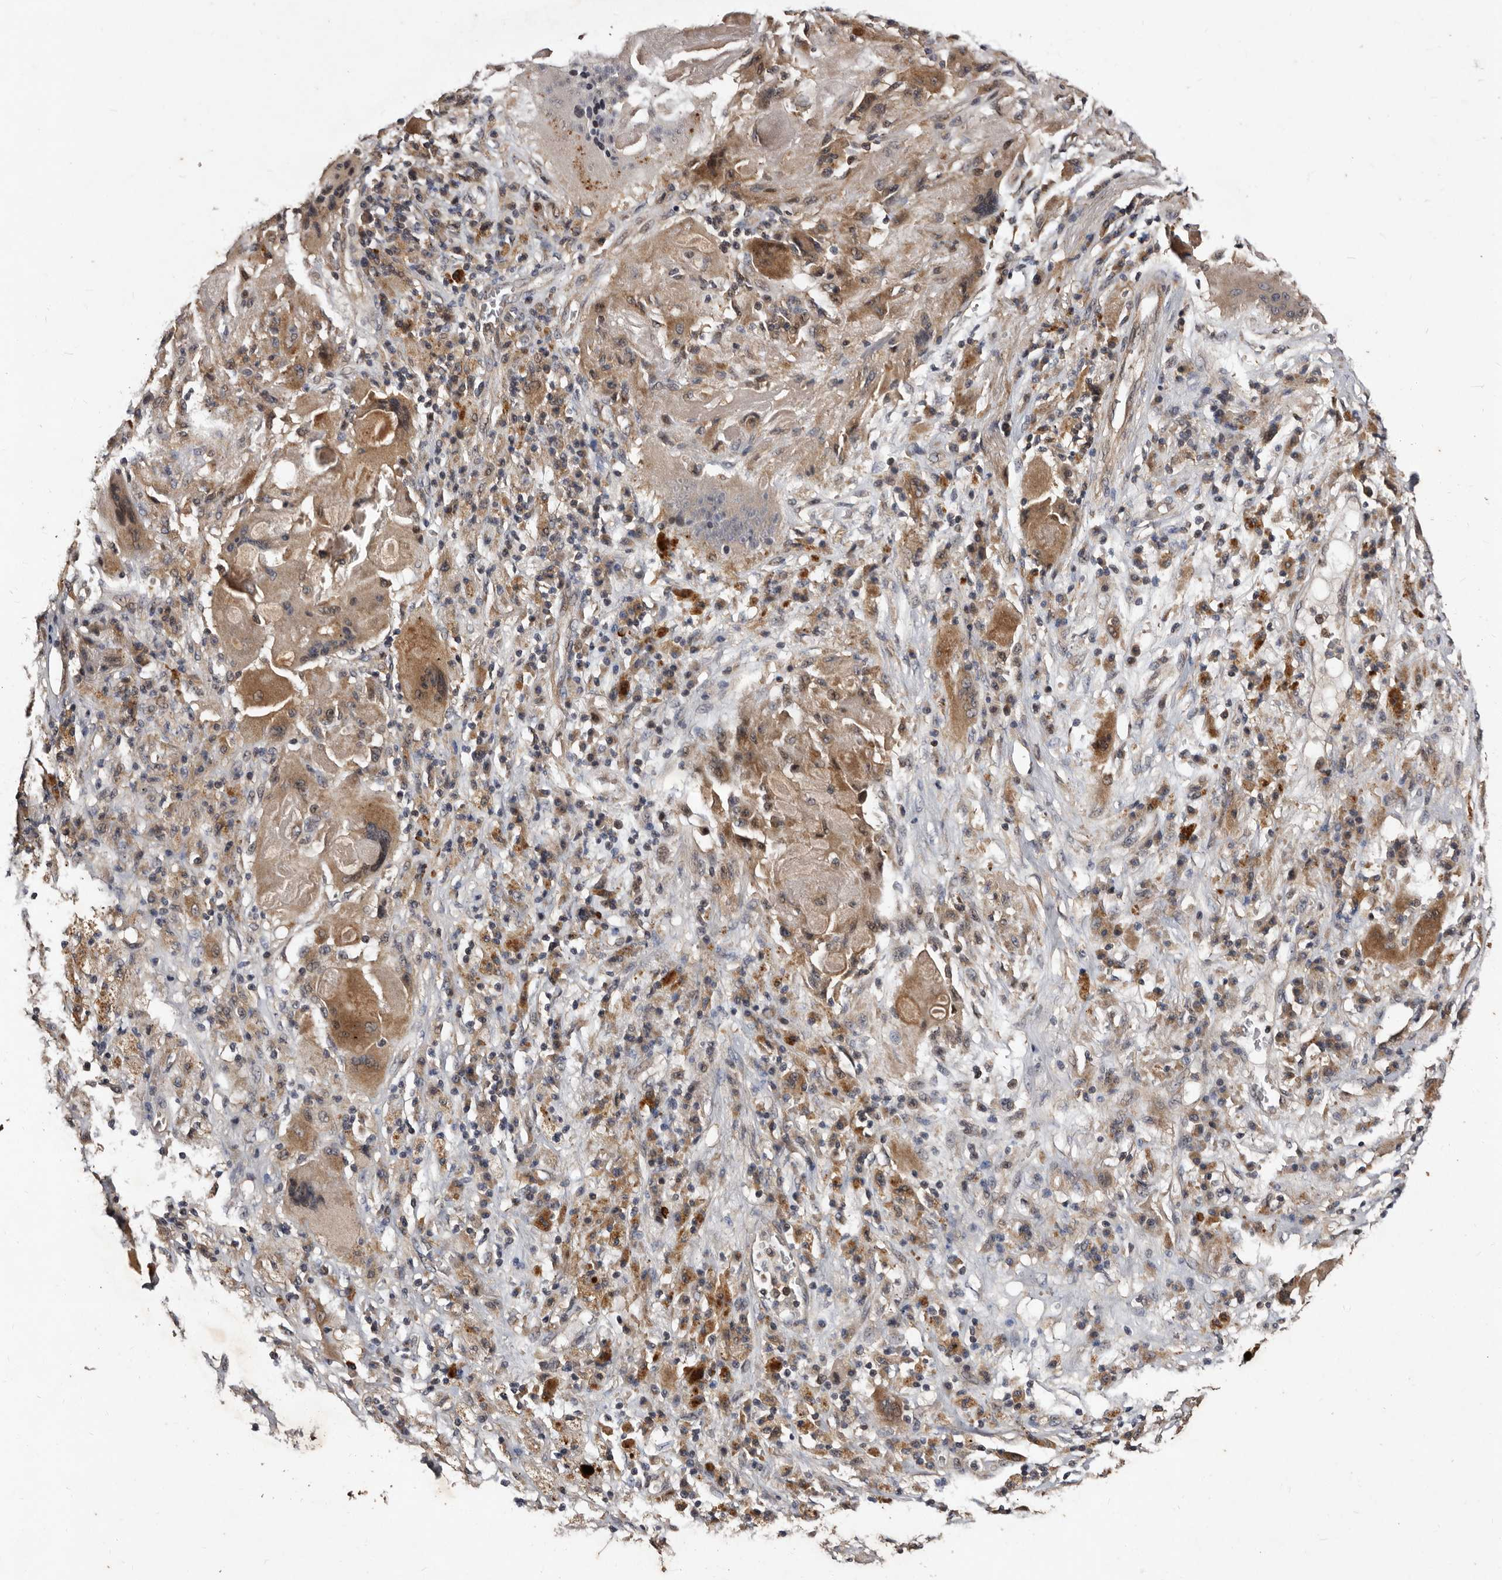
{"staining": {"intensity": "moderate", "quantity": ">75%", "location": "cytoplasmic/membranous"}, "tissue": "lung cancer", "cell_type": "Tumor cells", "image_type": "cancer", "snomed": [{"axis": "morphology", "description": "Squamous cell carcinoma, NOS"}, {"axis": "topography", "description": "Lung"}], "caption": "DAB (3,3'-diaminobenzidine) immunohistochemical staining of human lung cancer displays moderate cytoplasmic/membranous protein positivity in about >75% of tumor cells. (brown staining indicates protein expression, while blue staining denotes nuclei).", "gene": "MKRN3", "patient": {"sex": "male", "age": 61}}